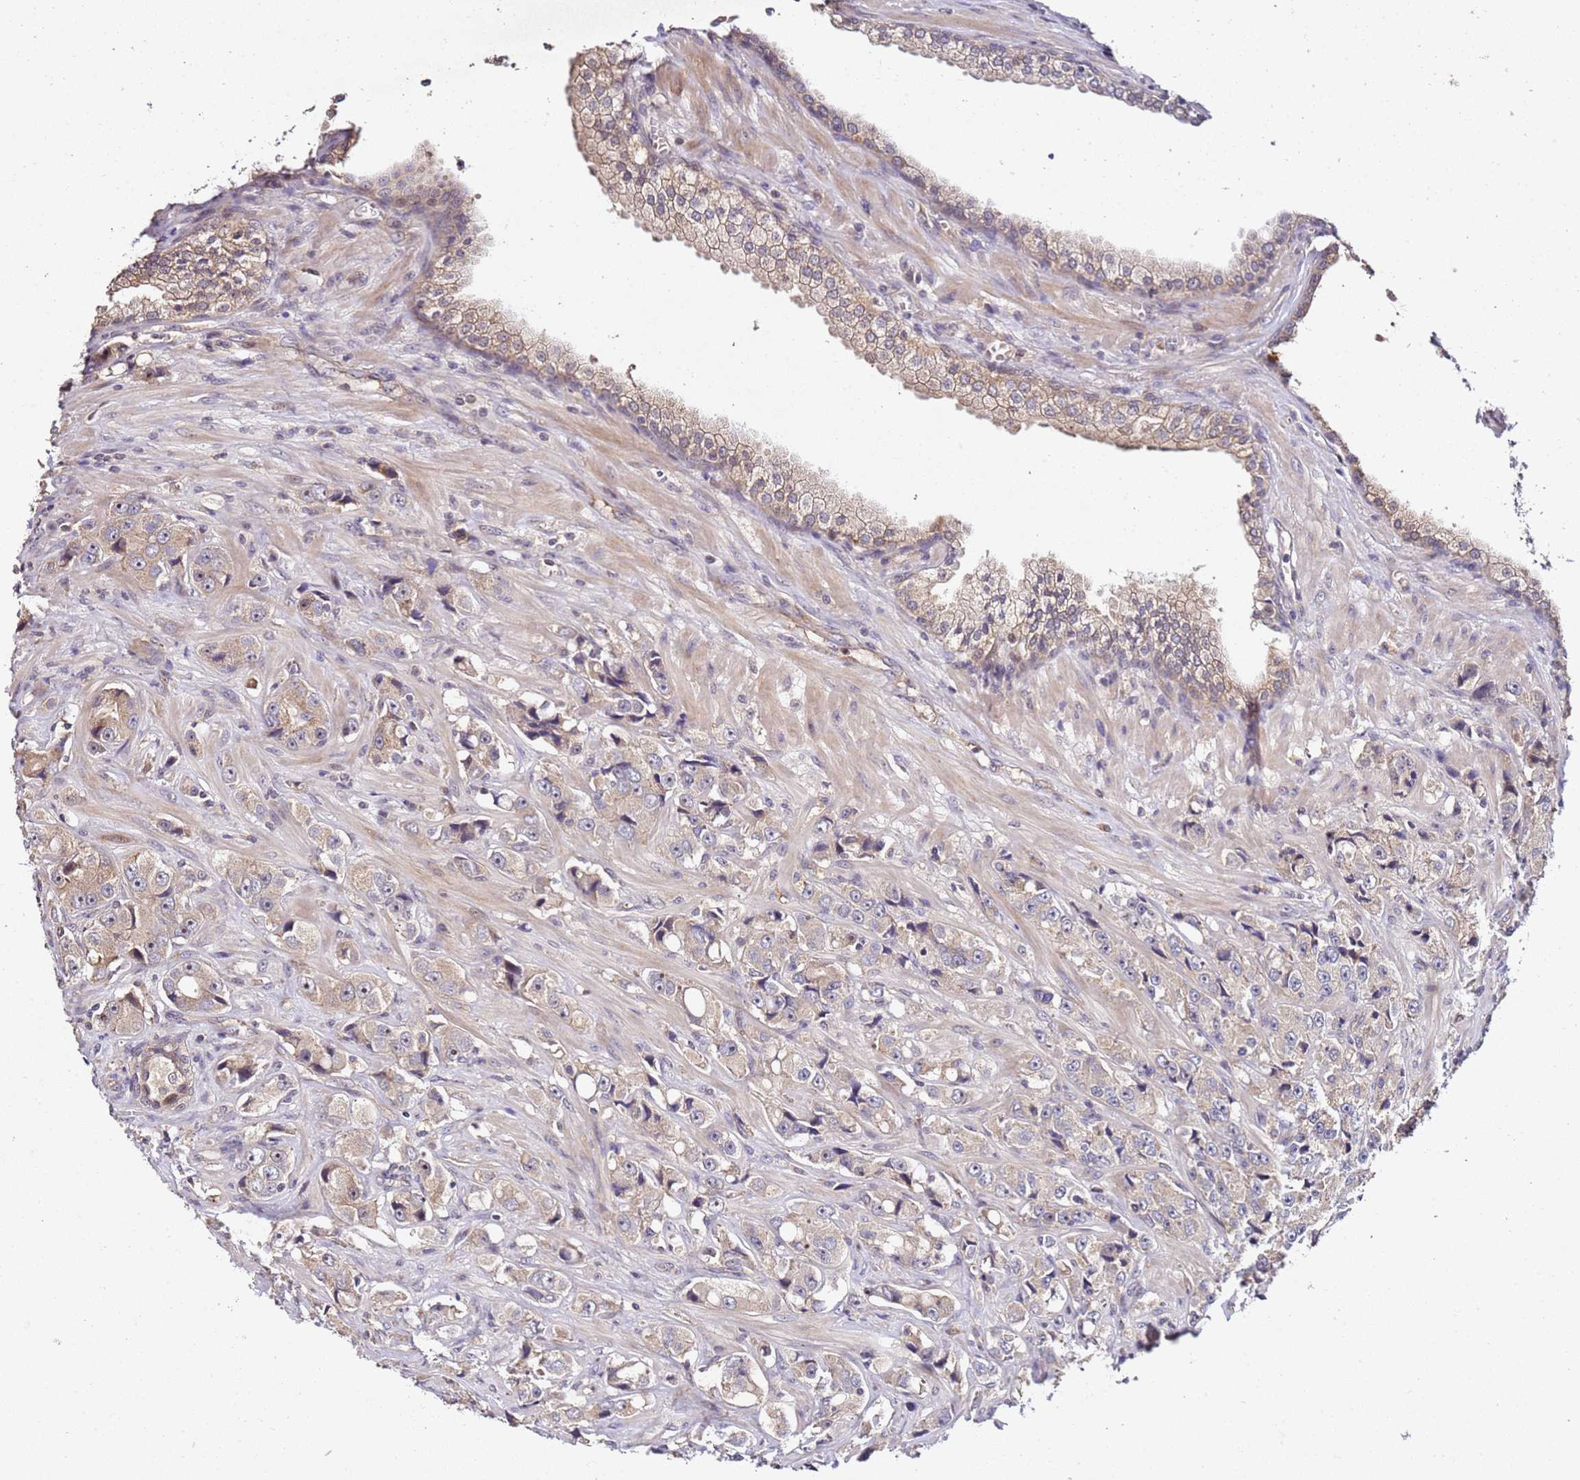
{"staining": {"intensity": "weak", "quantity": "<25%", "location": "cytoplasmic/membranous,nuclear"}, "tissue": "prostate cancer", "cell_type": "Tumor cells", "image_type": "cancer", "snomed": [{"axis": "morphology", "description": "Adenocarcinoma, High grade"}, {"axis": "topography", "description": "Prostate"}], "caption": "A micrograph of human prostate cancer is negative for staining in tumor cells.", "gene": "DDX27", "patient": {"sex": "male", "age": 74}}